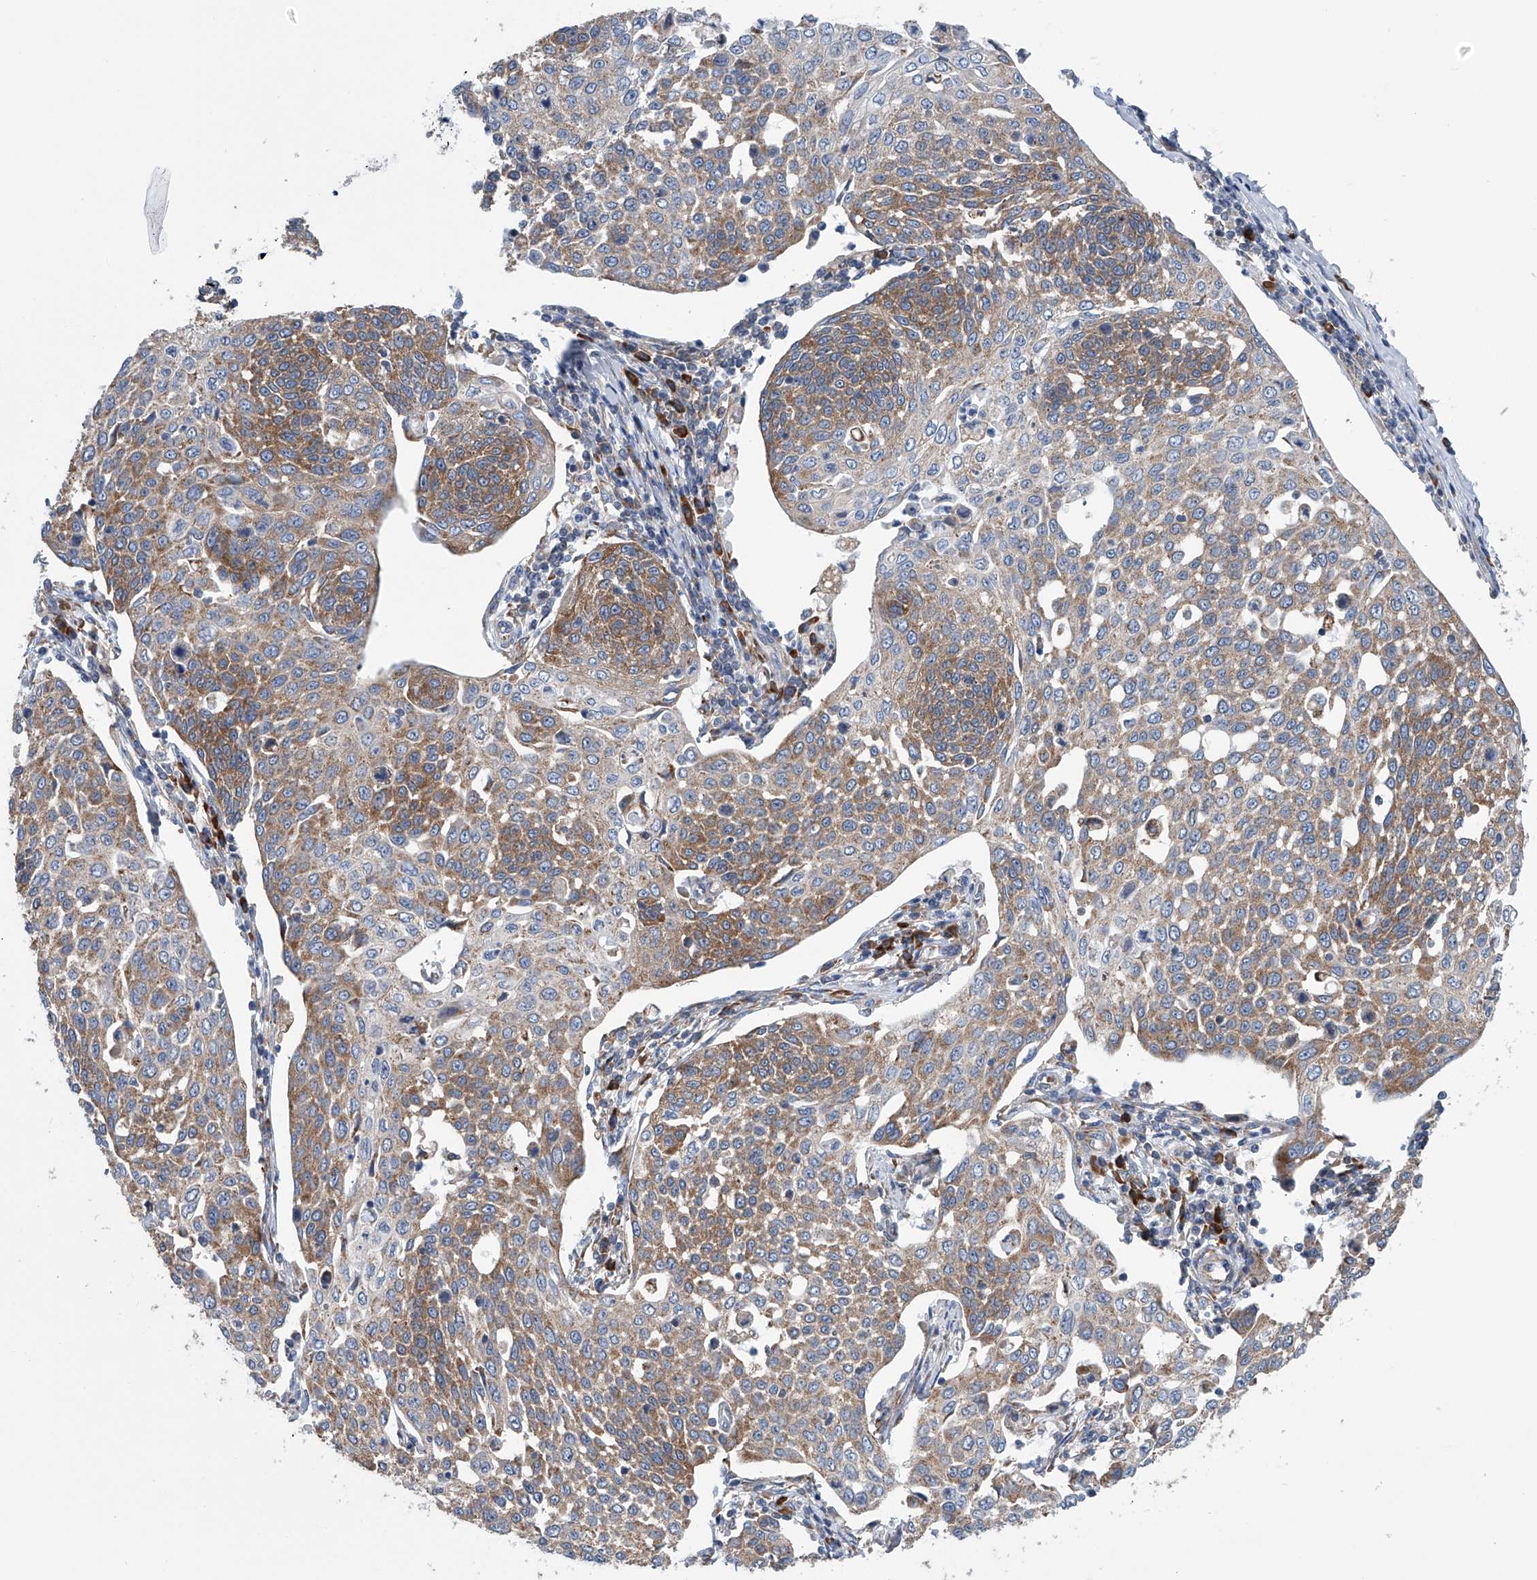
{"staining": {"intensity": "moderate", "quantity": ">75%", "location": "cytoplasmic/membranous"}, "tissue": "cervical cancer", "cell_type": "Tumor cells", "image_type": "cancer", "snomed": [{"axis": "morphology", "description": "Squamous cell carcinoma, NOS"}, {"axis": "topography", "description": "Cervix"}], "caption": "DAB (3,3'-diaminobenzidine) immunohistochemical staining of squamous cell carcinoma (cervical) demonstrates moderate cytoplasmic/membranous protein expression in about >75% of tumor cells.", "gene": "RPL26L1", "patient": {"sex": "female", "age": 34}}